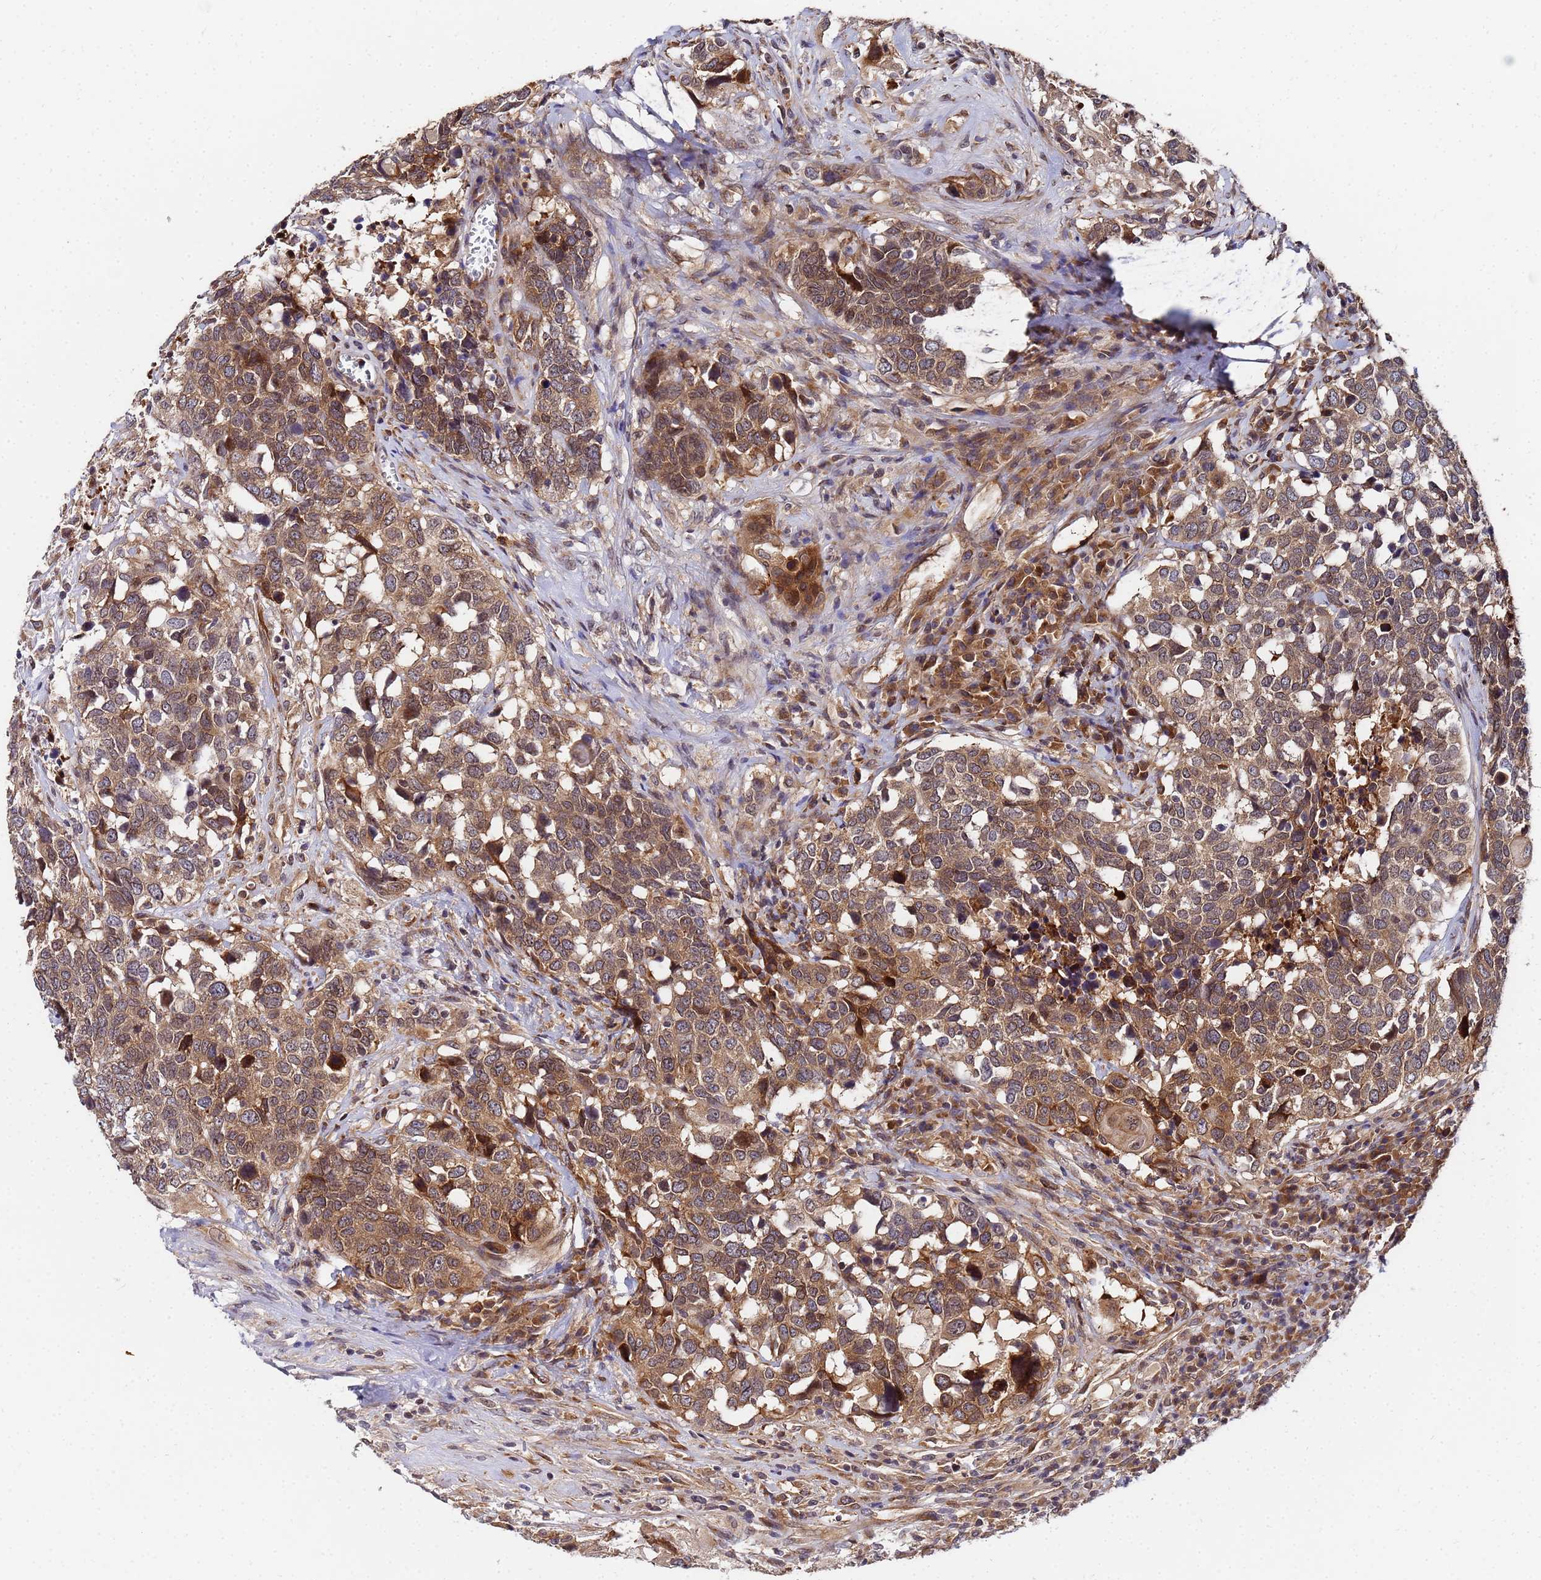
{"staining": {"intensity": "moderate", "quantity": ">75%", "location": "cytoplasmic/membranous"}, "tissue": "head and neck cancer", "cell_type": "Tumor cells", "image_type": "cancer", "snomed": [{"axis": "morphology", "description": "Squamous cell carcinoma, NOS"}, {"axis": "topography", "description": "Head-Neck"}], "caption": "A medium amount of moderate cytoplasmic/membranous staining is appreciated in about >75% of tumor cells in head and neck cancer (squamous cell carcinoma) tissue.", "gene": "UNC93B1", "patient": {"sex": "male", "age": 66}}